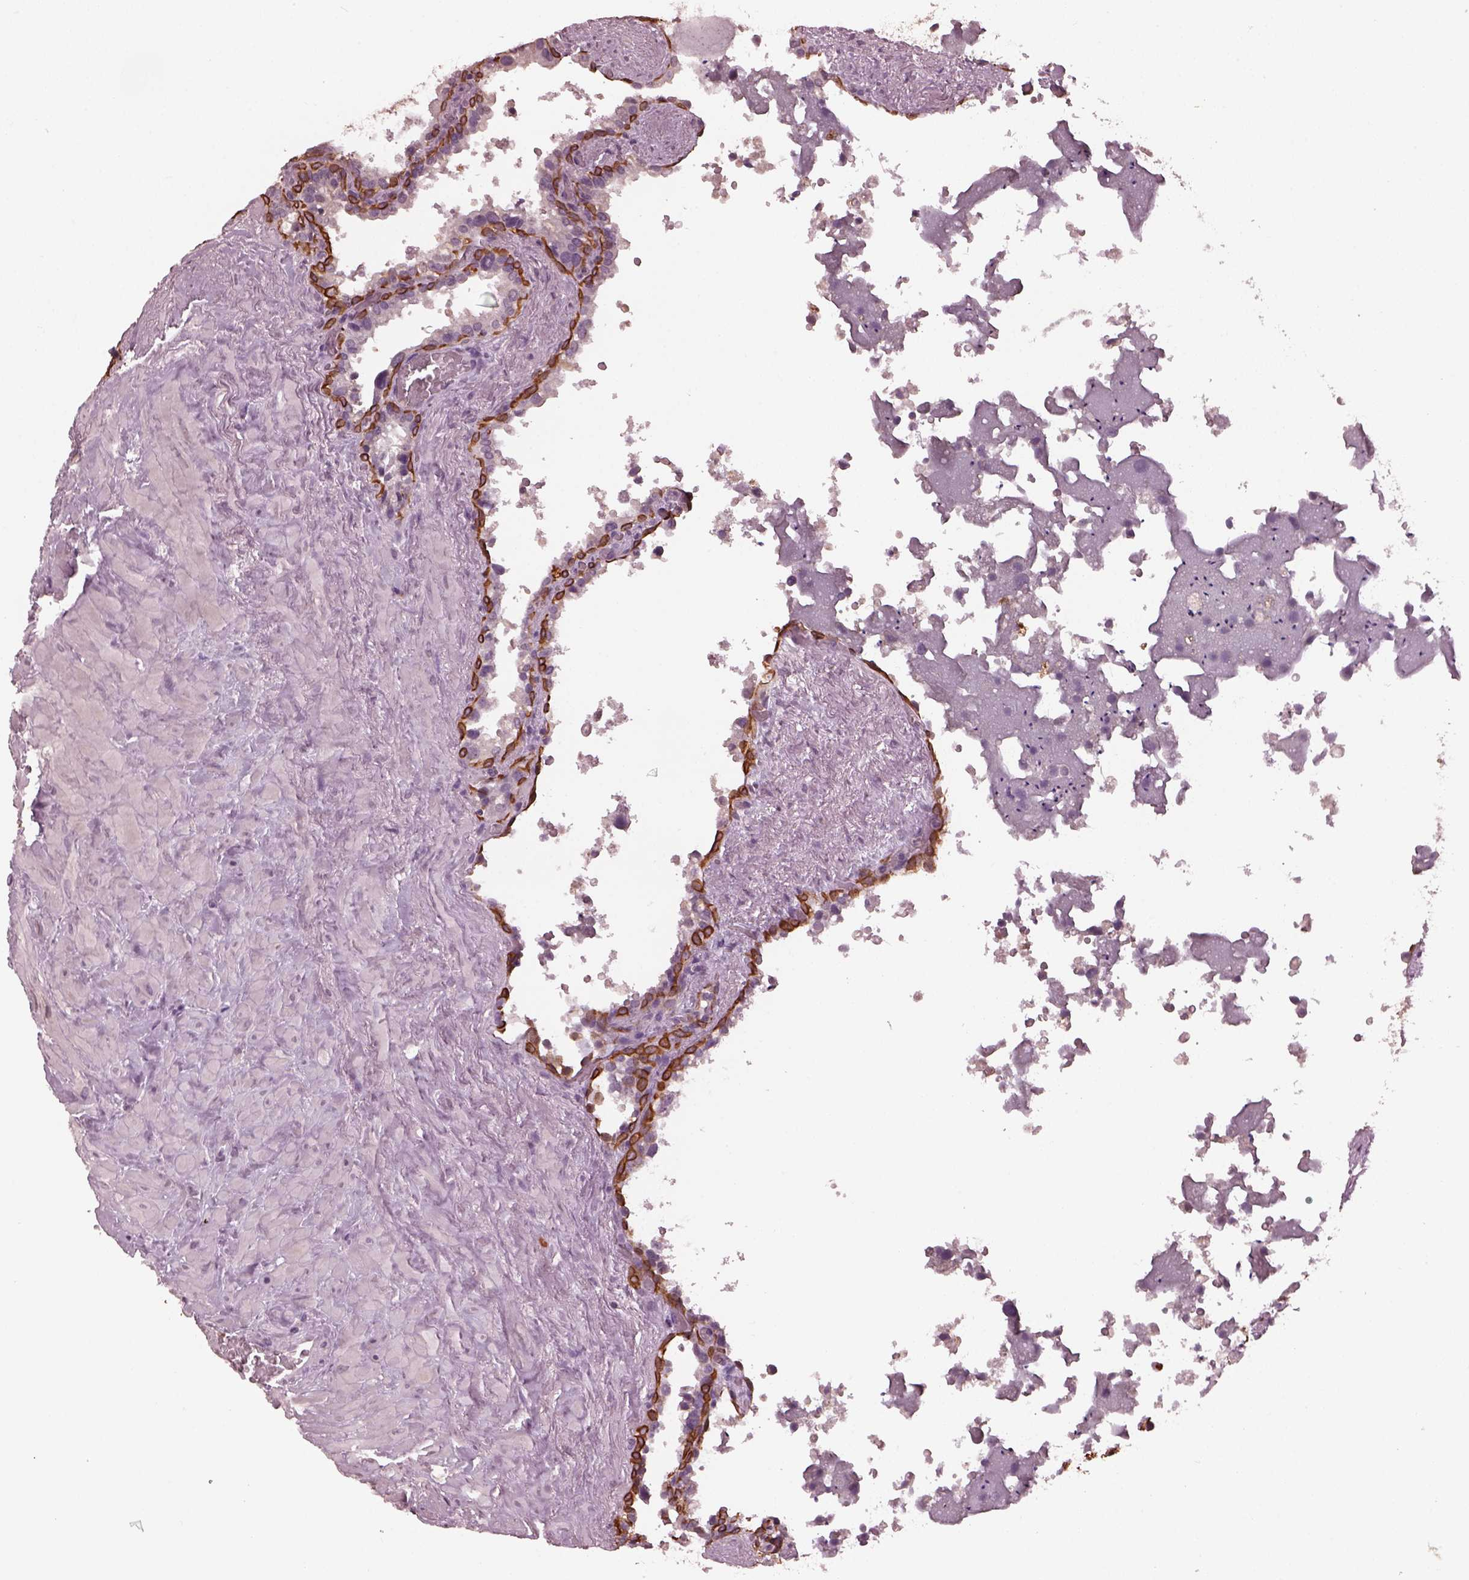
{"staining": {"intensity": "strong", "quantity": "25%-75%", "location": "cytoplasmic/membranous"}, "tissue": "seminal vesicle", "cell_type": "Glandular cells", "image_type": "normal", "snomed": [{"axis": "morphology", "description": "Normal tissue, NOS"}, {"axis": "topography", "description": "Seminal veicle"}], "caption": "Protein positivity by immunohistochemistry reveals strong cytoplasmic/membranous staining in about 25%-75% of glandular cells in unremarkable seminal vesicle. (Brightfield microscopy of DAB IHC at high magnification).", "gene": "KRT79", "patient": {"sex": "male", "age": 71}}